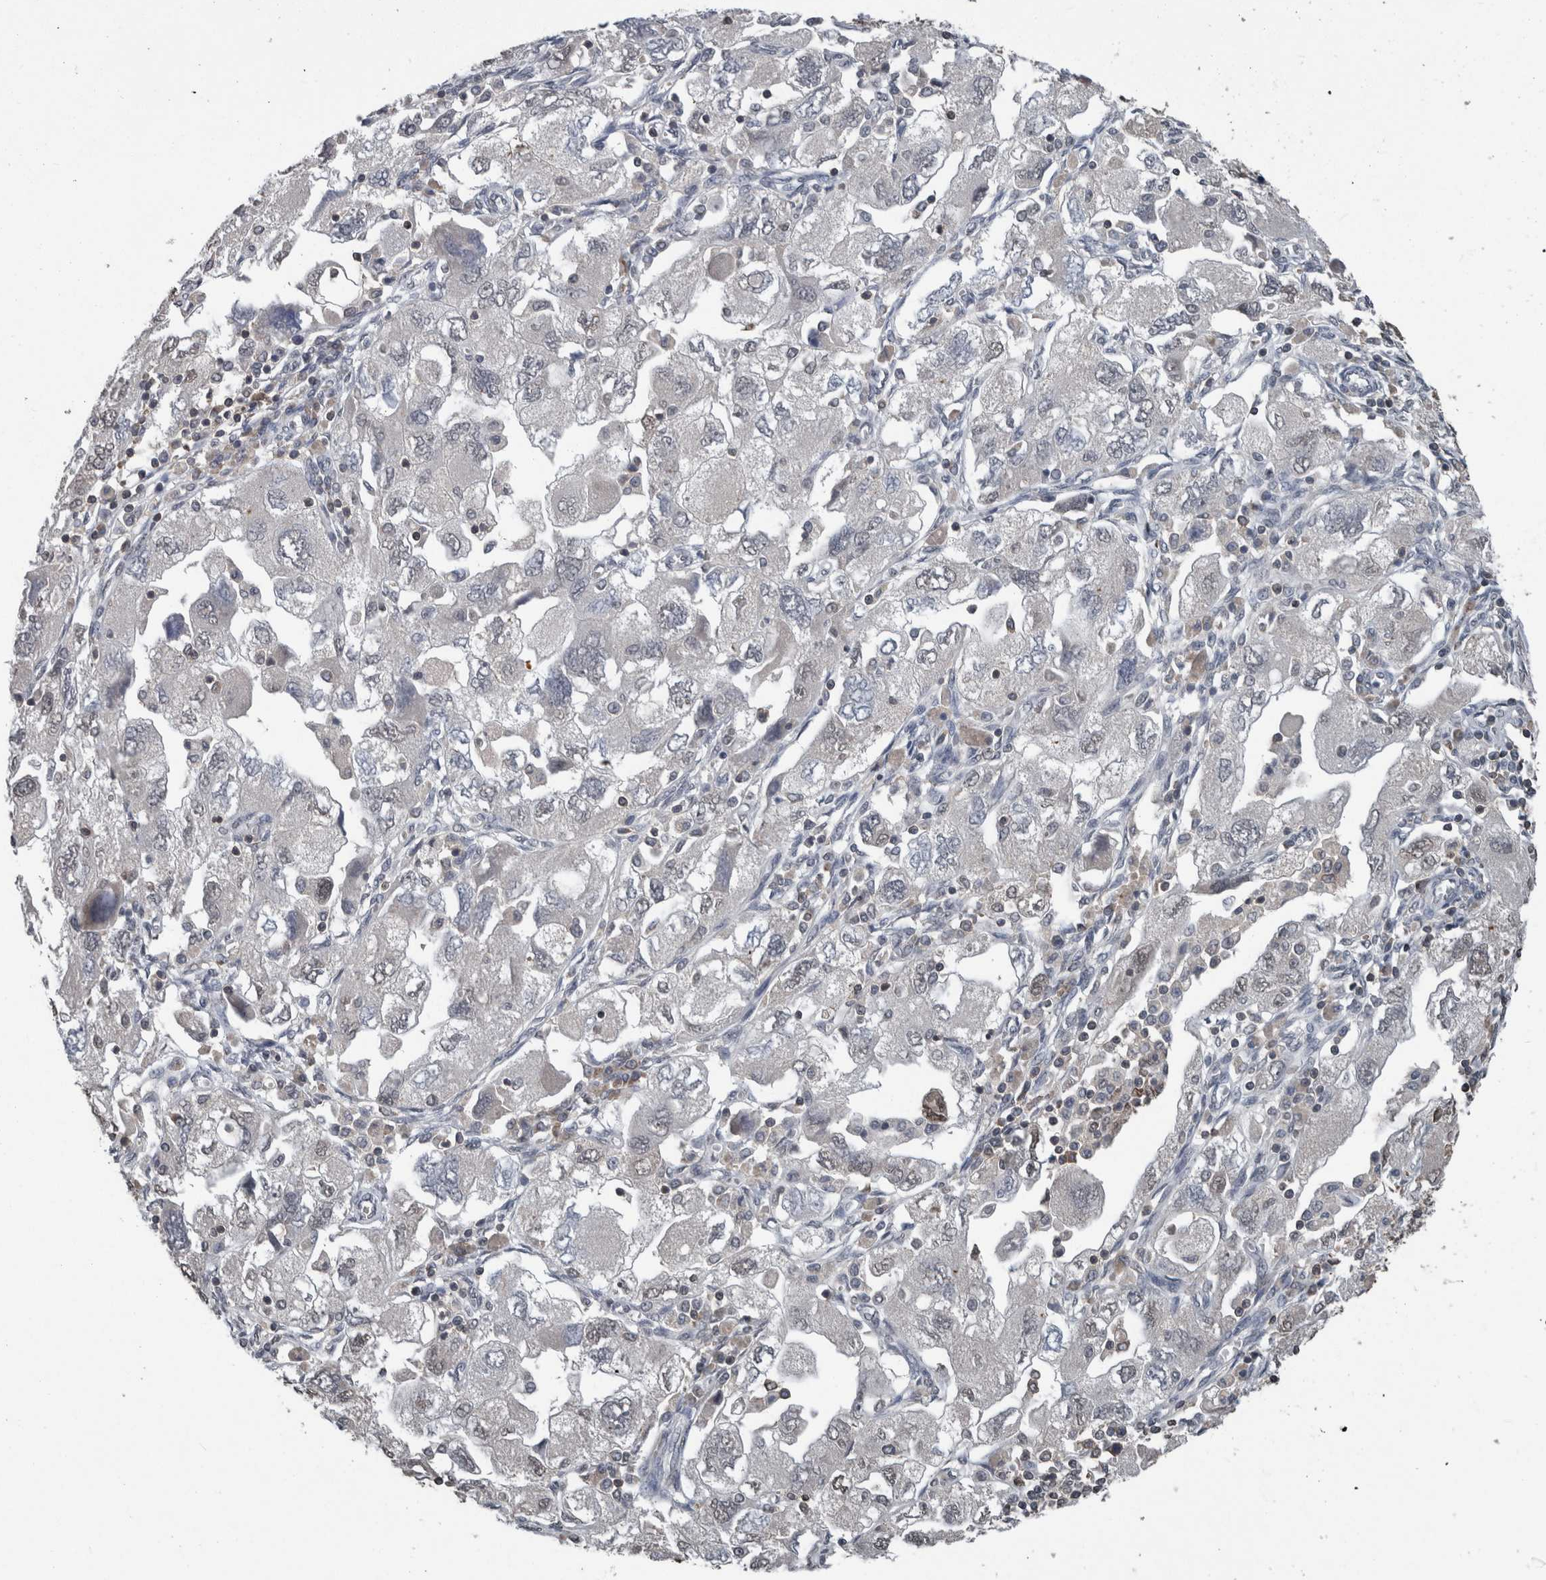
{"staining": {"intensity": "negative", "quantity": "none", "location": "none"}, "tissue": "ovarian cancer", "cell_type": "Tumor cells", "image_type": "cancer", "snomed": [{"axis": "morphology", "description": "Carcinoma, NOS"}, {"axis": "morphology", "description": "Cystadenocarcinoma, serous, NOS"}, {"axis": "topography", "description": "Ovary"}], "caption": "This is an immunohistochemistry image of human ovarian carcinoma. There is no expression in tumor cells.", "gene": "MAFF", "patient": {"sex": "female", "age": 69}}